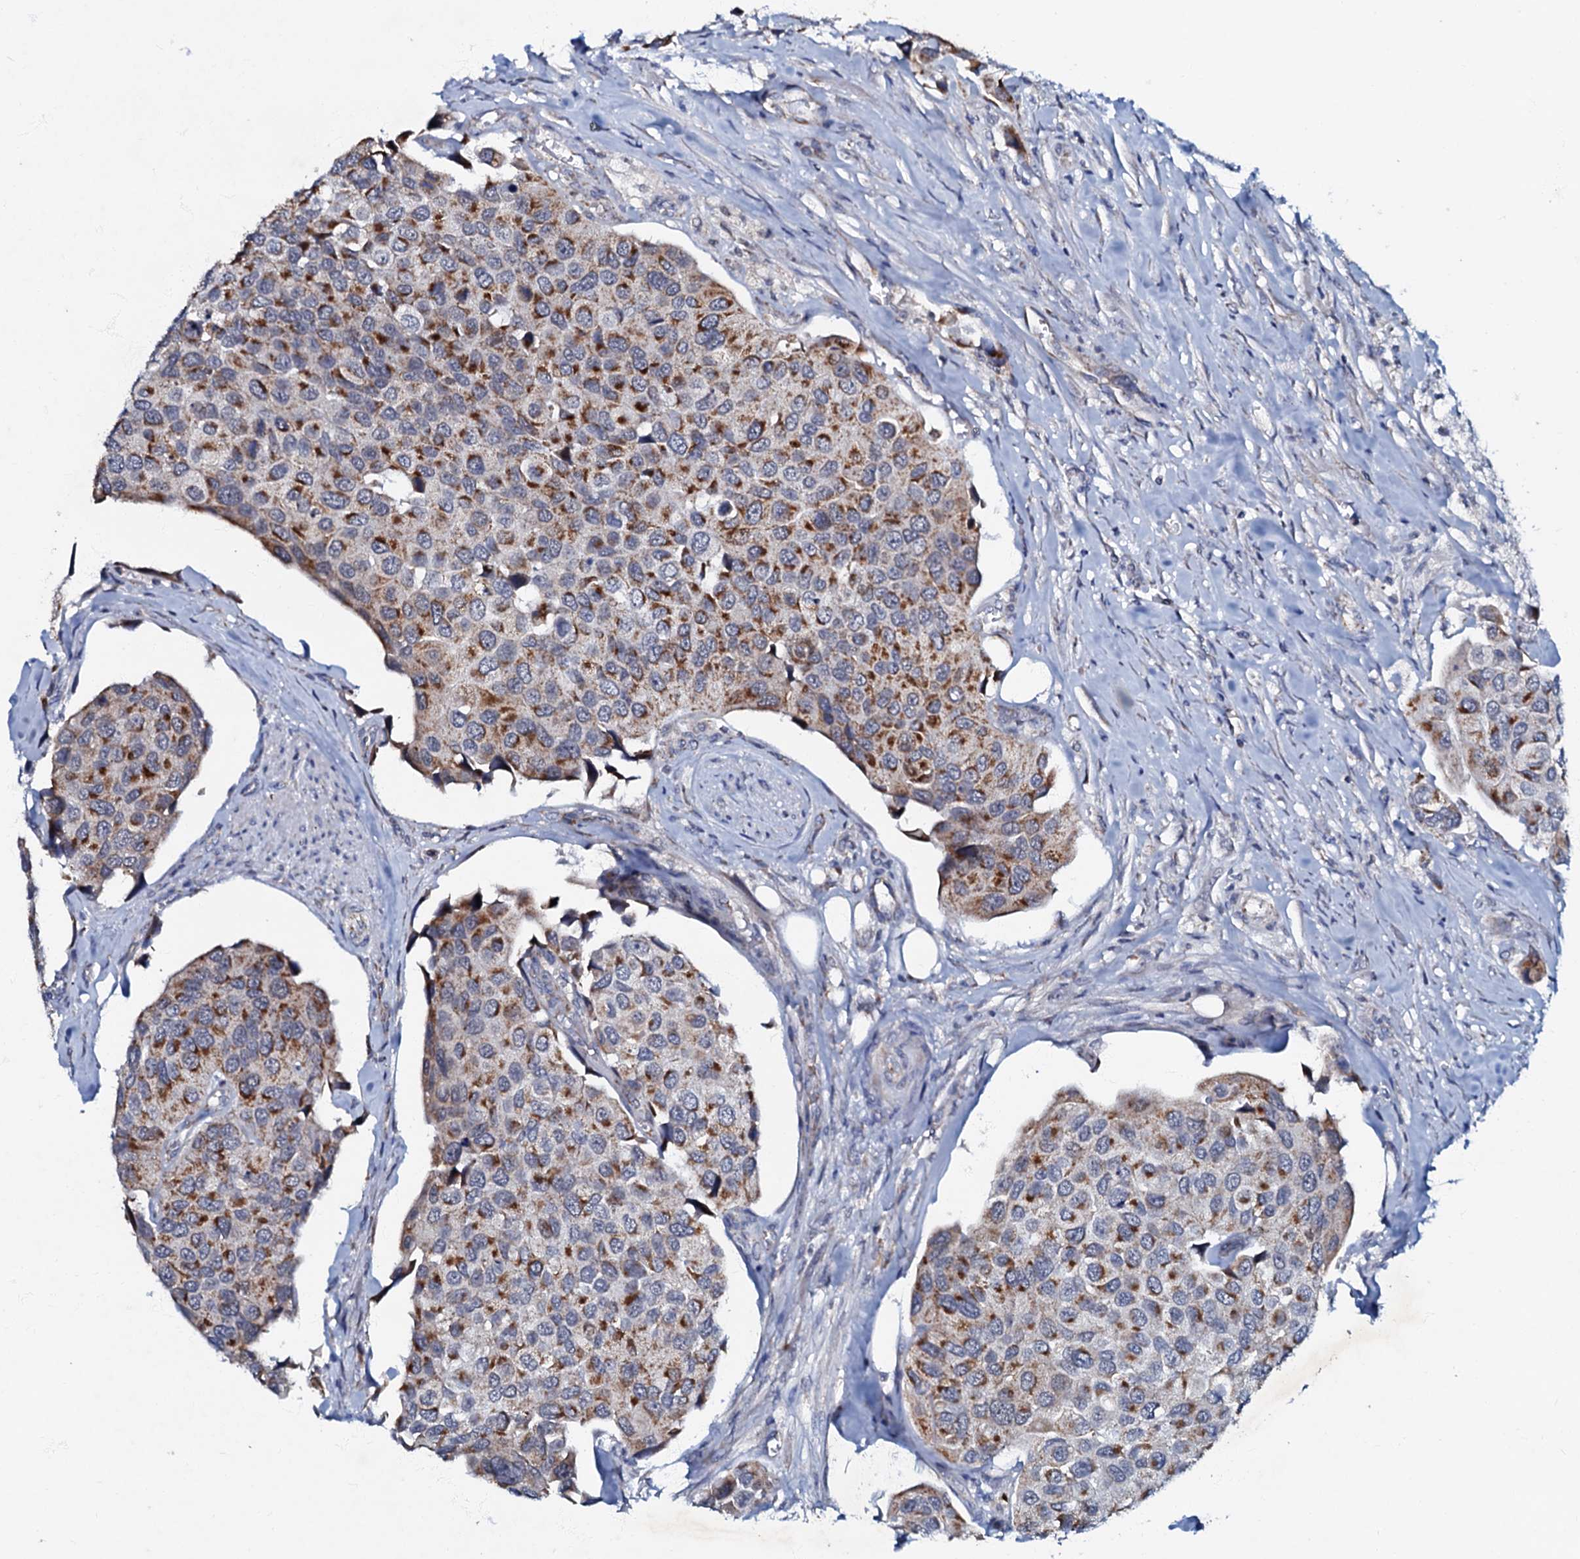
{"staining": {"intensity": "strong", "quantity": ">75%", "location": "cytoplasmic/membranous"}, "tissue": "urothelial cancer", "cell_type": "Tumor cells", "image_type": "cancer", "snomed": [{"axis": "morphology", "description": "Urothelial carcinoma, High grade"}, {"axis": "topography", "description": "Urinary bladder"}], "caption": "Immunohistochemical staining of human high-grade urothelial carcinoma displays strong cytoplasmic/membranous protein expression in approximately >75% of tumor cells.", "gene": "MRPL51", "patient": {"sex": "male", "age": 74}}